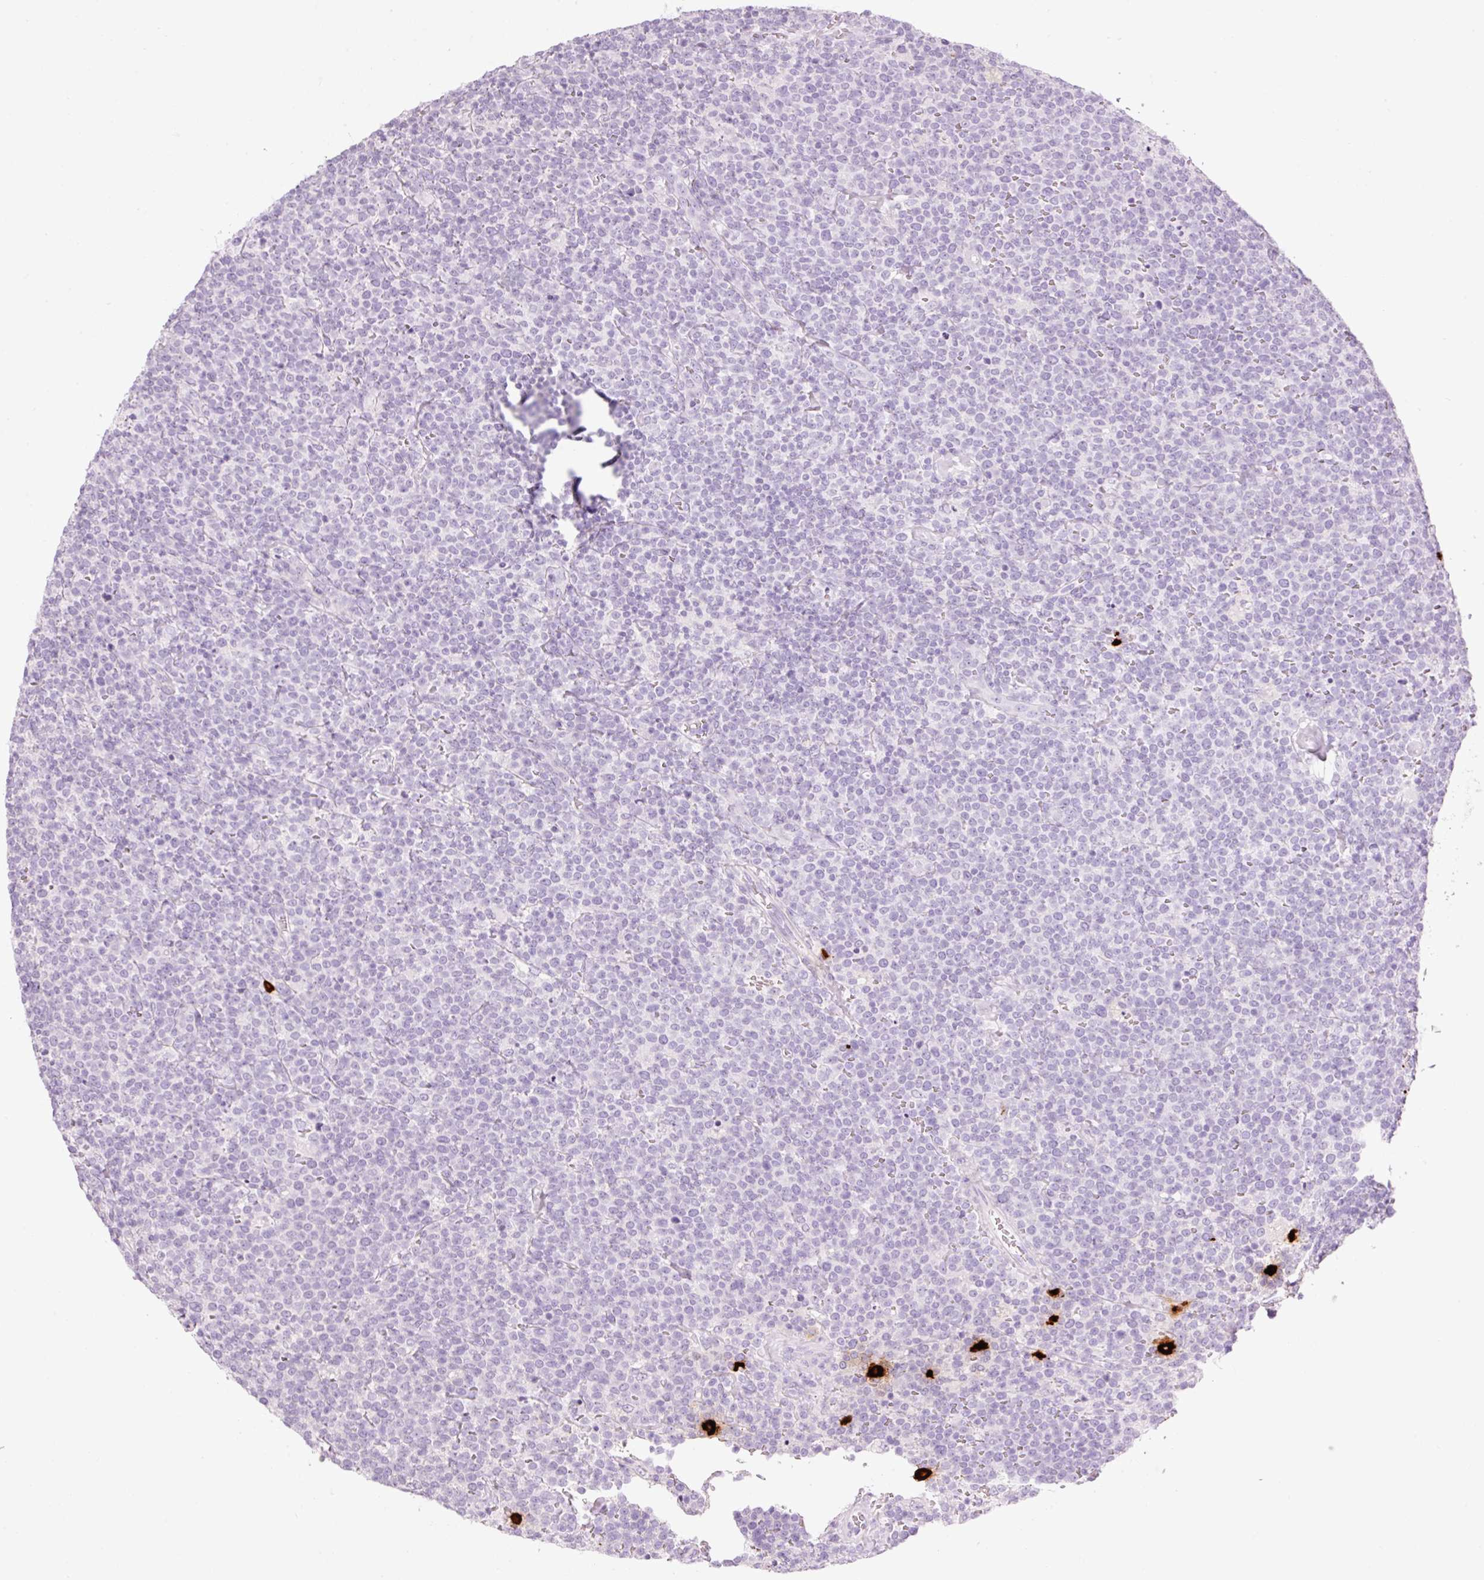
{"staining": {"intensity": "negative", "quantity": "none", "location": "none"}, "tissue": "lymphoma", "cell_type": "Tumor cells", "image_type": "cancer", "snomed": [{"axis": "morphology", "description": "Malignant lymphoma, non-Hodgkin's type, High grade"}, {"axis": "topography", "description": "Lymph node"}], "caption": "Immunohistochemistry (IHC) of human malignant lymphoma, non-Hodgkin's type (high-grade) displays no positivity in tumor cells.", "gene": "CMA1", "patient": {"sex": "male", "age": 61}}